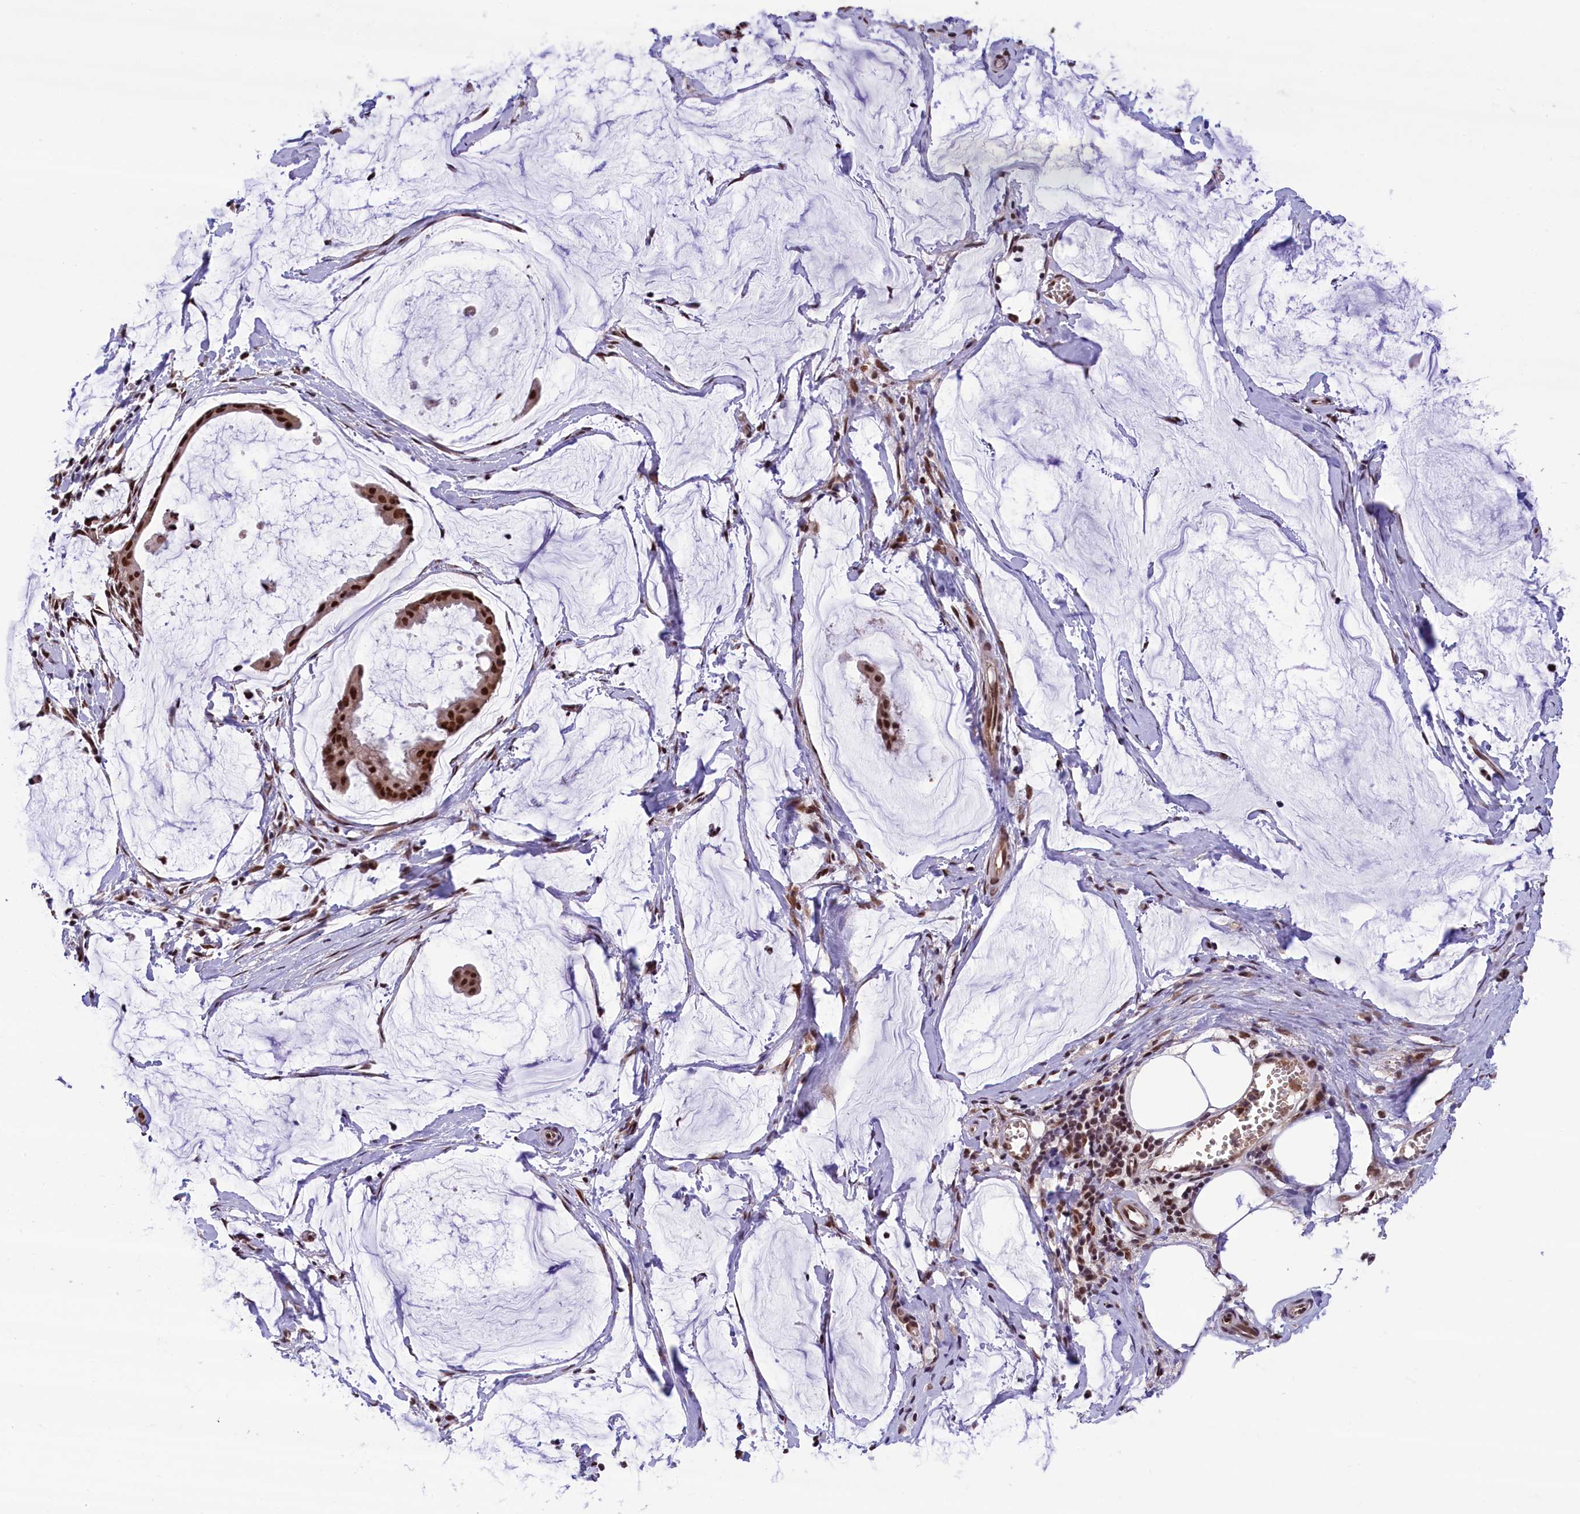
{"staining": {"intensity": "strong", "quantity": ">75%", "location": "cytoplasmic/membranous,nuclear"}, "tissue": "ovarian cancer", "cell_type": "Tumor cells", "image_type": "cancer", "snomed": [{"axis": "morphology", "description": "Cystadenocarcinoma, mucinous, NOS"}, {"axis": "topography", "description": "Ovary"}], "caption": "A high amount of strong cytoplasmic/membranous and nuclear positivity is appreciated in about >75% of tumor cells in mucinous cystadenocarcinoma (ovarian) tissue. The staining is performed using DAB brown chromogen to label protein expression. The nuclei are counter-stained blue using hematoxylin.", "gene": "MPHOSPH8", "patient": {"sex": "female", "age": 73}}